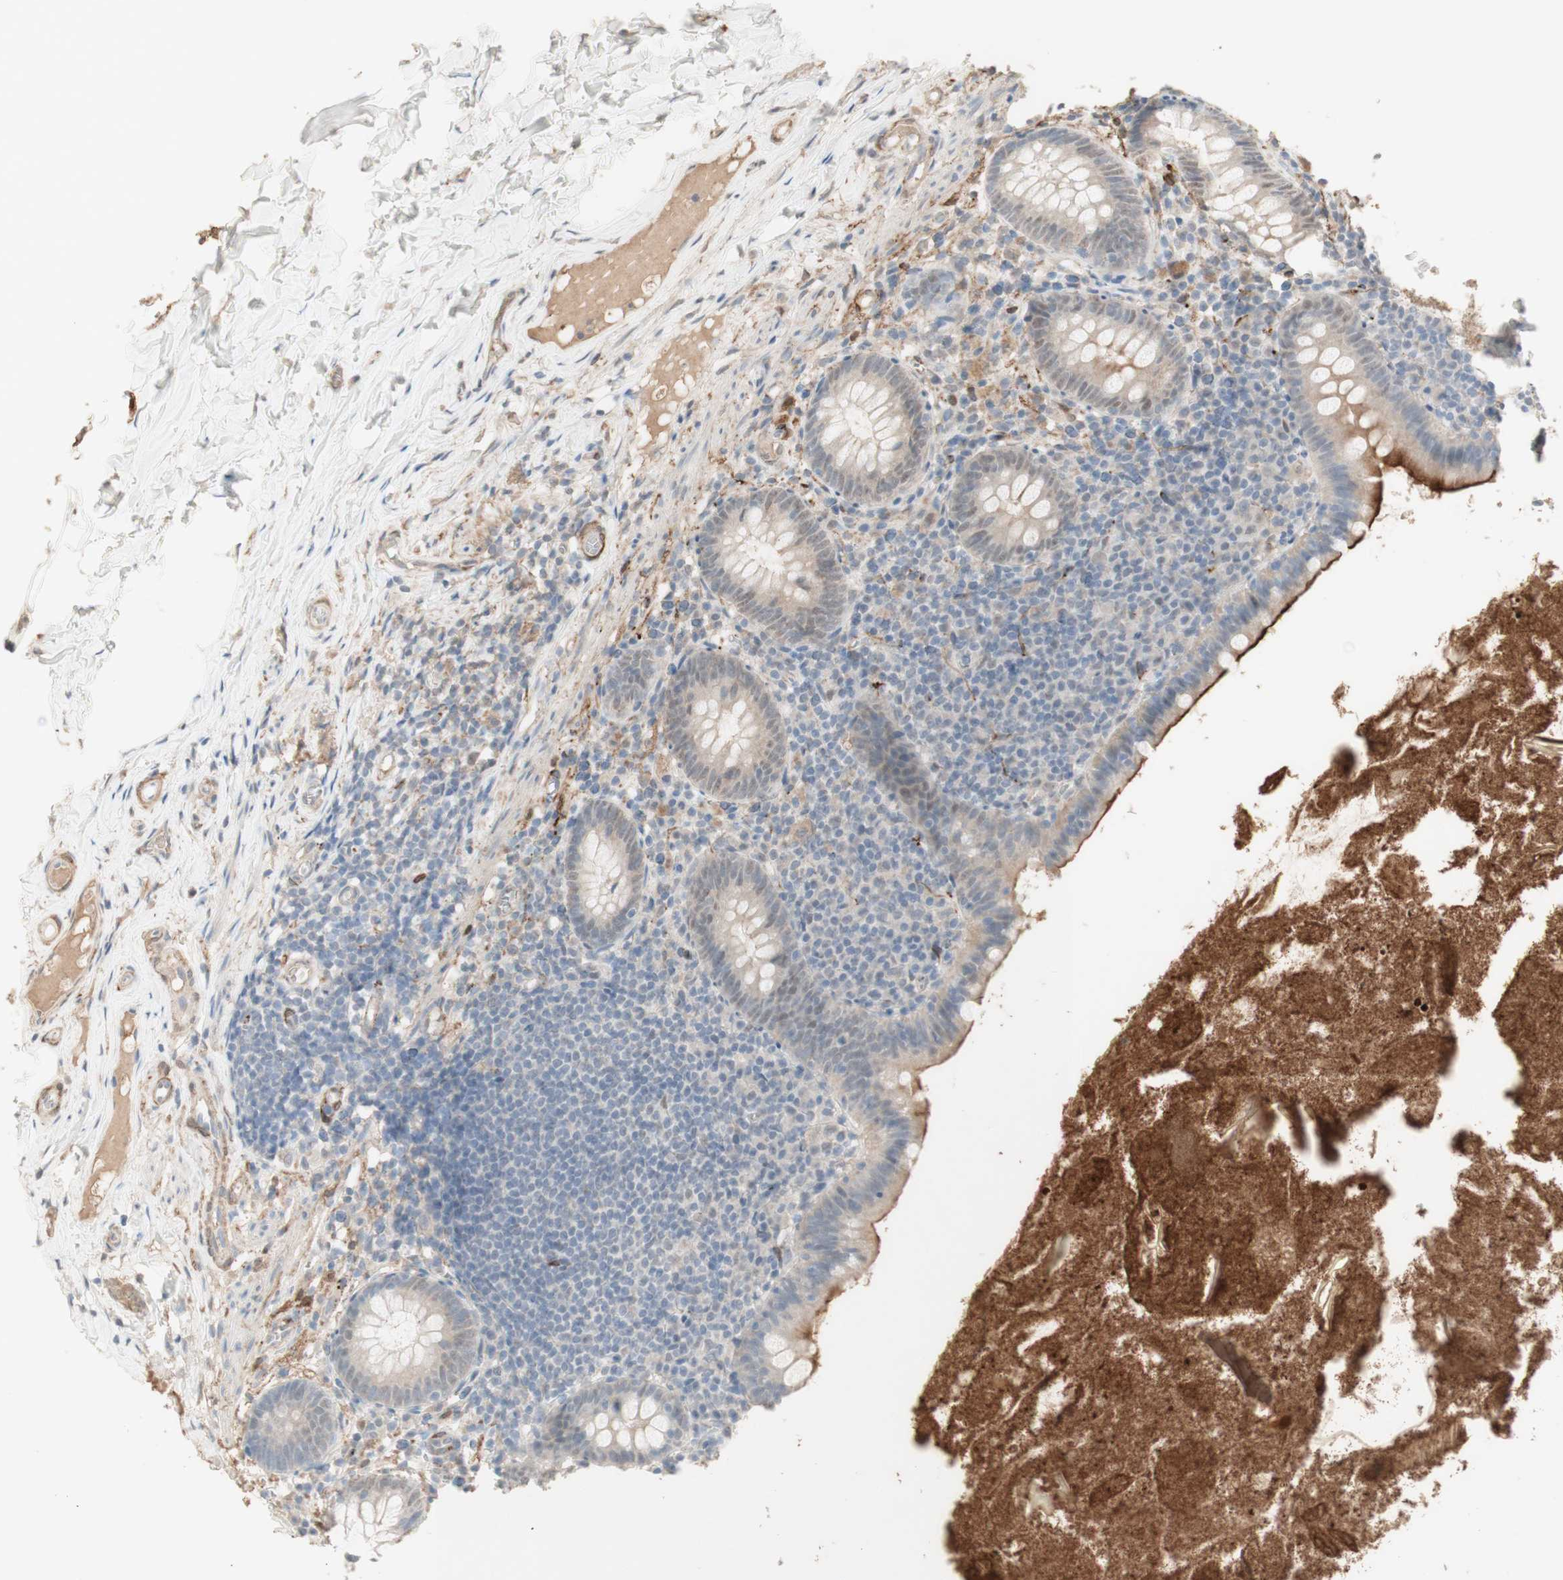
{"staining": {"intensity": "negative", "quantity": "none", "location": "none"}, "tissue": "appendix", "cell_type": "Glandular cells", "image_type": "normal", "snomed": [{"axis": "morphology", "description": "Normal tissue, NOS"}, {"axis": "topography", "description": "Appendix"}], "caption": "Immunohistochemistry (IHC) of unremarkable appendix exhibits no expression in glandular cells. The staining is performed using DAB brown chromogen with nuclei counter-stained in using hematoxylin.", "gene": "MUC3A", "patient": {"sex": "male", "age": 52}}